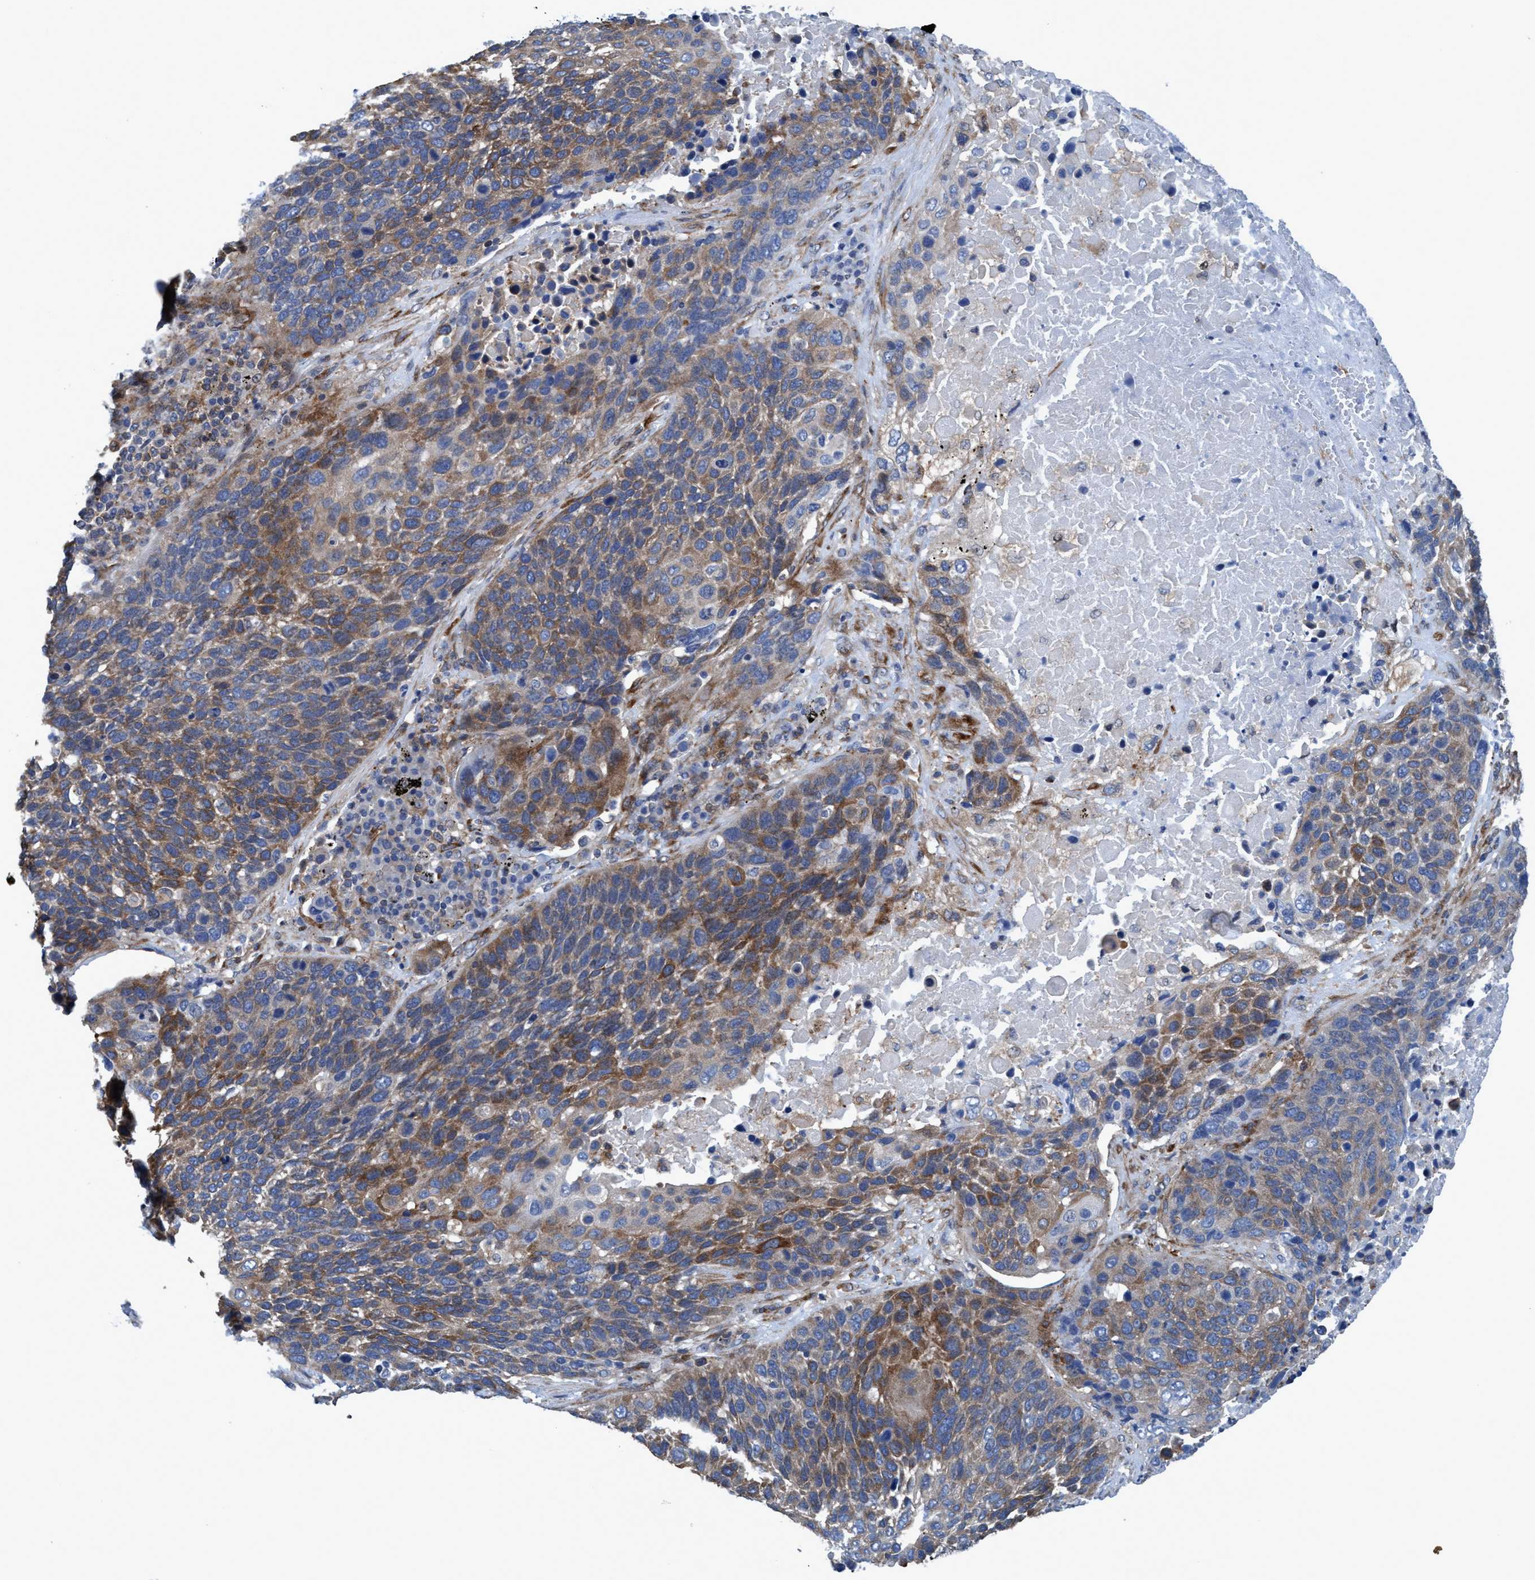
{"staining": {"intensity": "moderate", "quantity": ">75%", "location": "cytoplasmic/membranous"}, "tissue": "lung cancer", "cell_type": "Tumor cells", "image_type": "cancer", "snomed": [{"axis": "morphology", "description": "Squamous cell carcinoma, NOS"}, {"axis": "topography", "description": "Lung"}], "caption": "IHC histopathology image of human lung squamous cell carcinoma stained for a protein (brown), which exhibits medium levels of moderate cytoplasmic/membranous staining in about >75% of tumor cells.", "gene": "NMT1", "patient": {"sex": "male", "age": 66}}